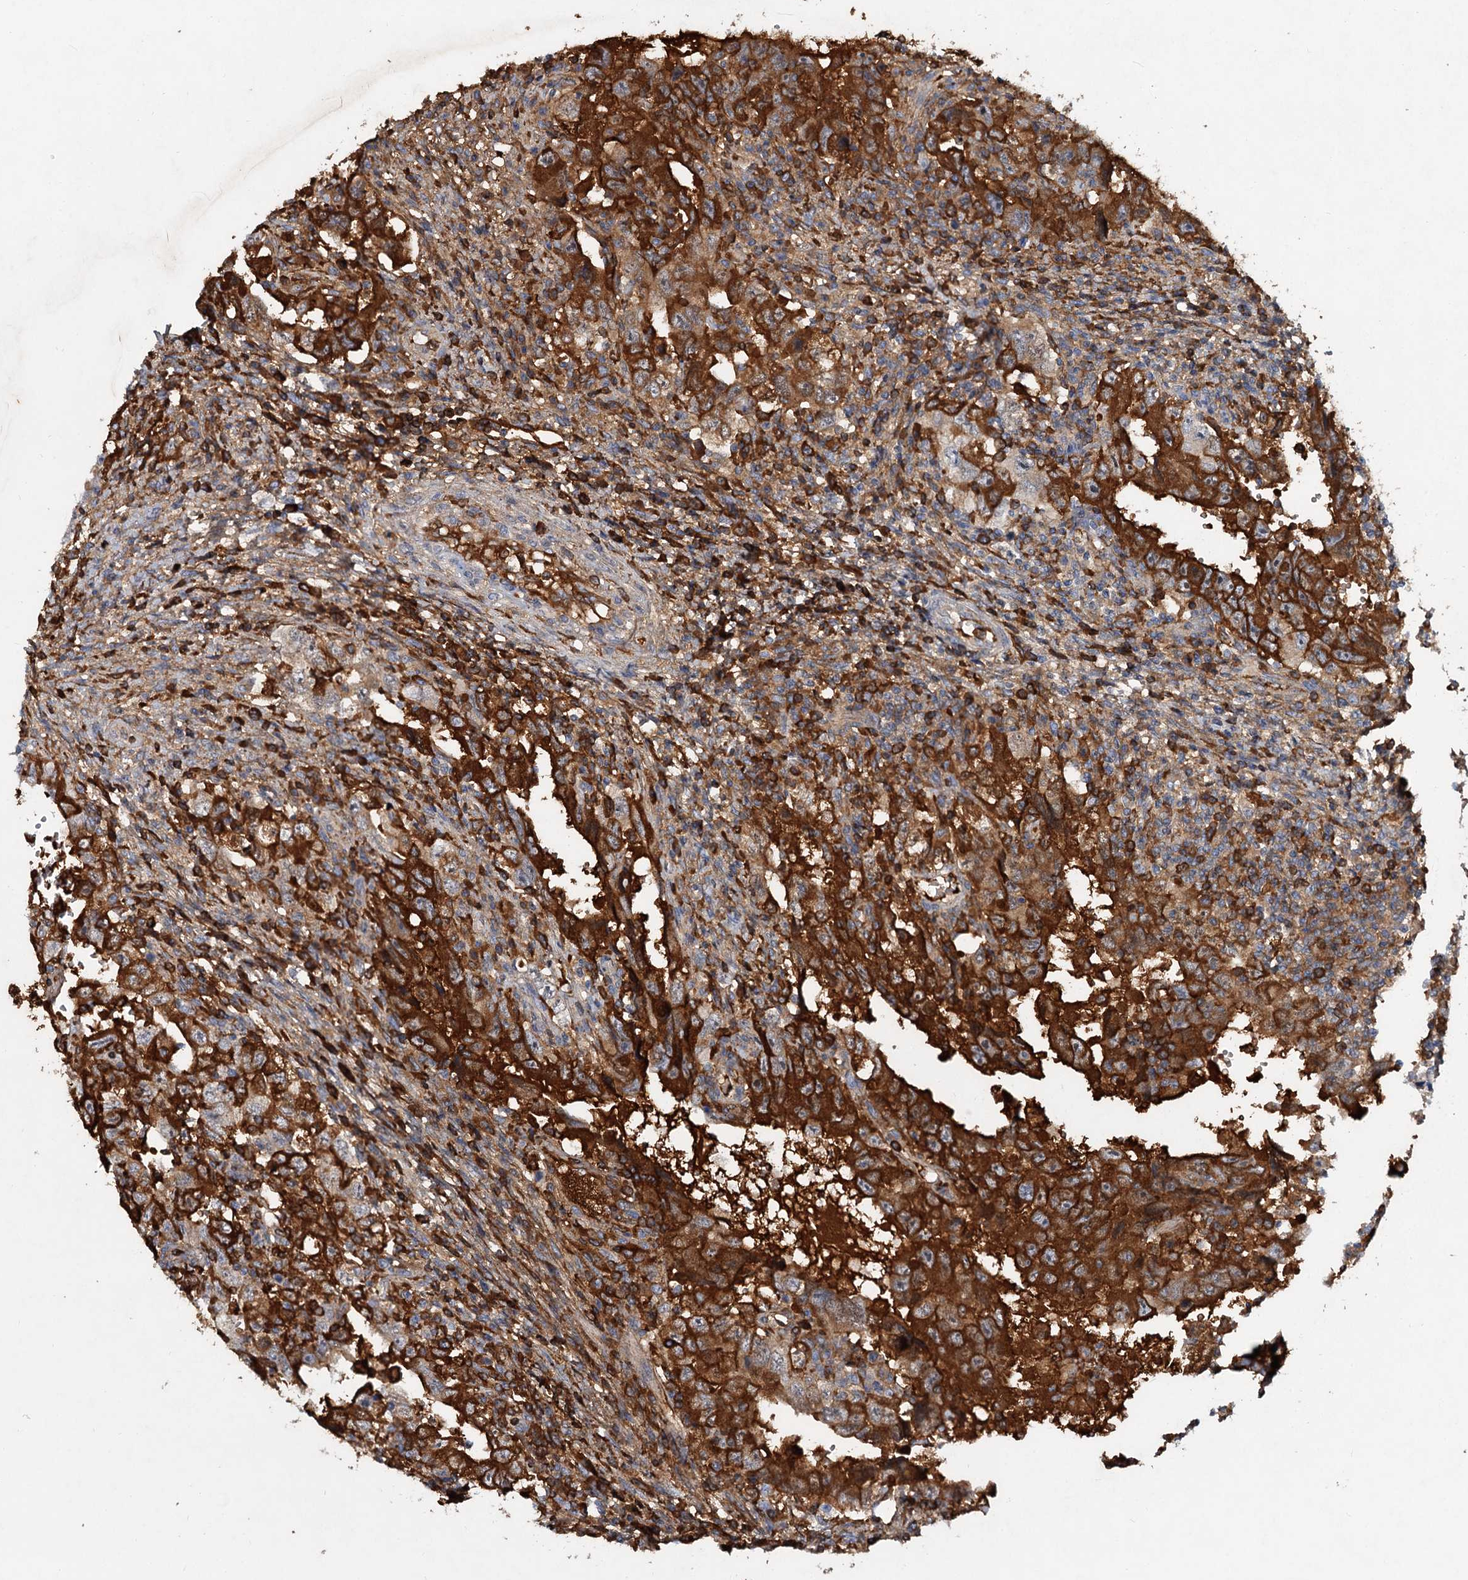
{"staining": {"intensity": "strong", "quantity": ">75%", "location": "cytoplasmic/membranous"}, "tissue": "testis cancer", "cell_type": "Tumor cells", "image_type": "cancer", "snomed": [{"axis": "morphology", "description": "Carcinoma, Embryonal, NOS"}, {"axis": "topography", "description": "Testis"}], "caption": "Protein expression by immunohistochemistry (IHC) demonstrates strong cytoplasmic/membranous positivity in about >75% of tumor cells in testis cancer. (DAB = brown stain, brightfield microscopy at high magnification).", "gene": "CHRD", "patient": {"sex": "male", "age": 26}}